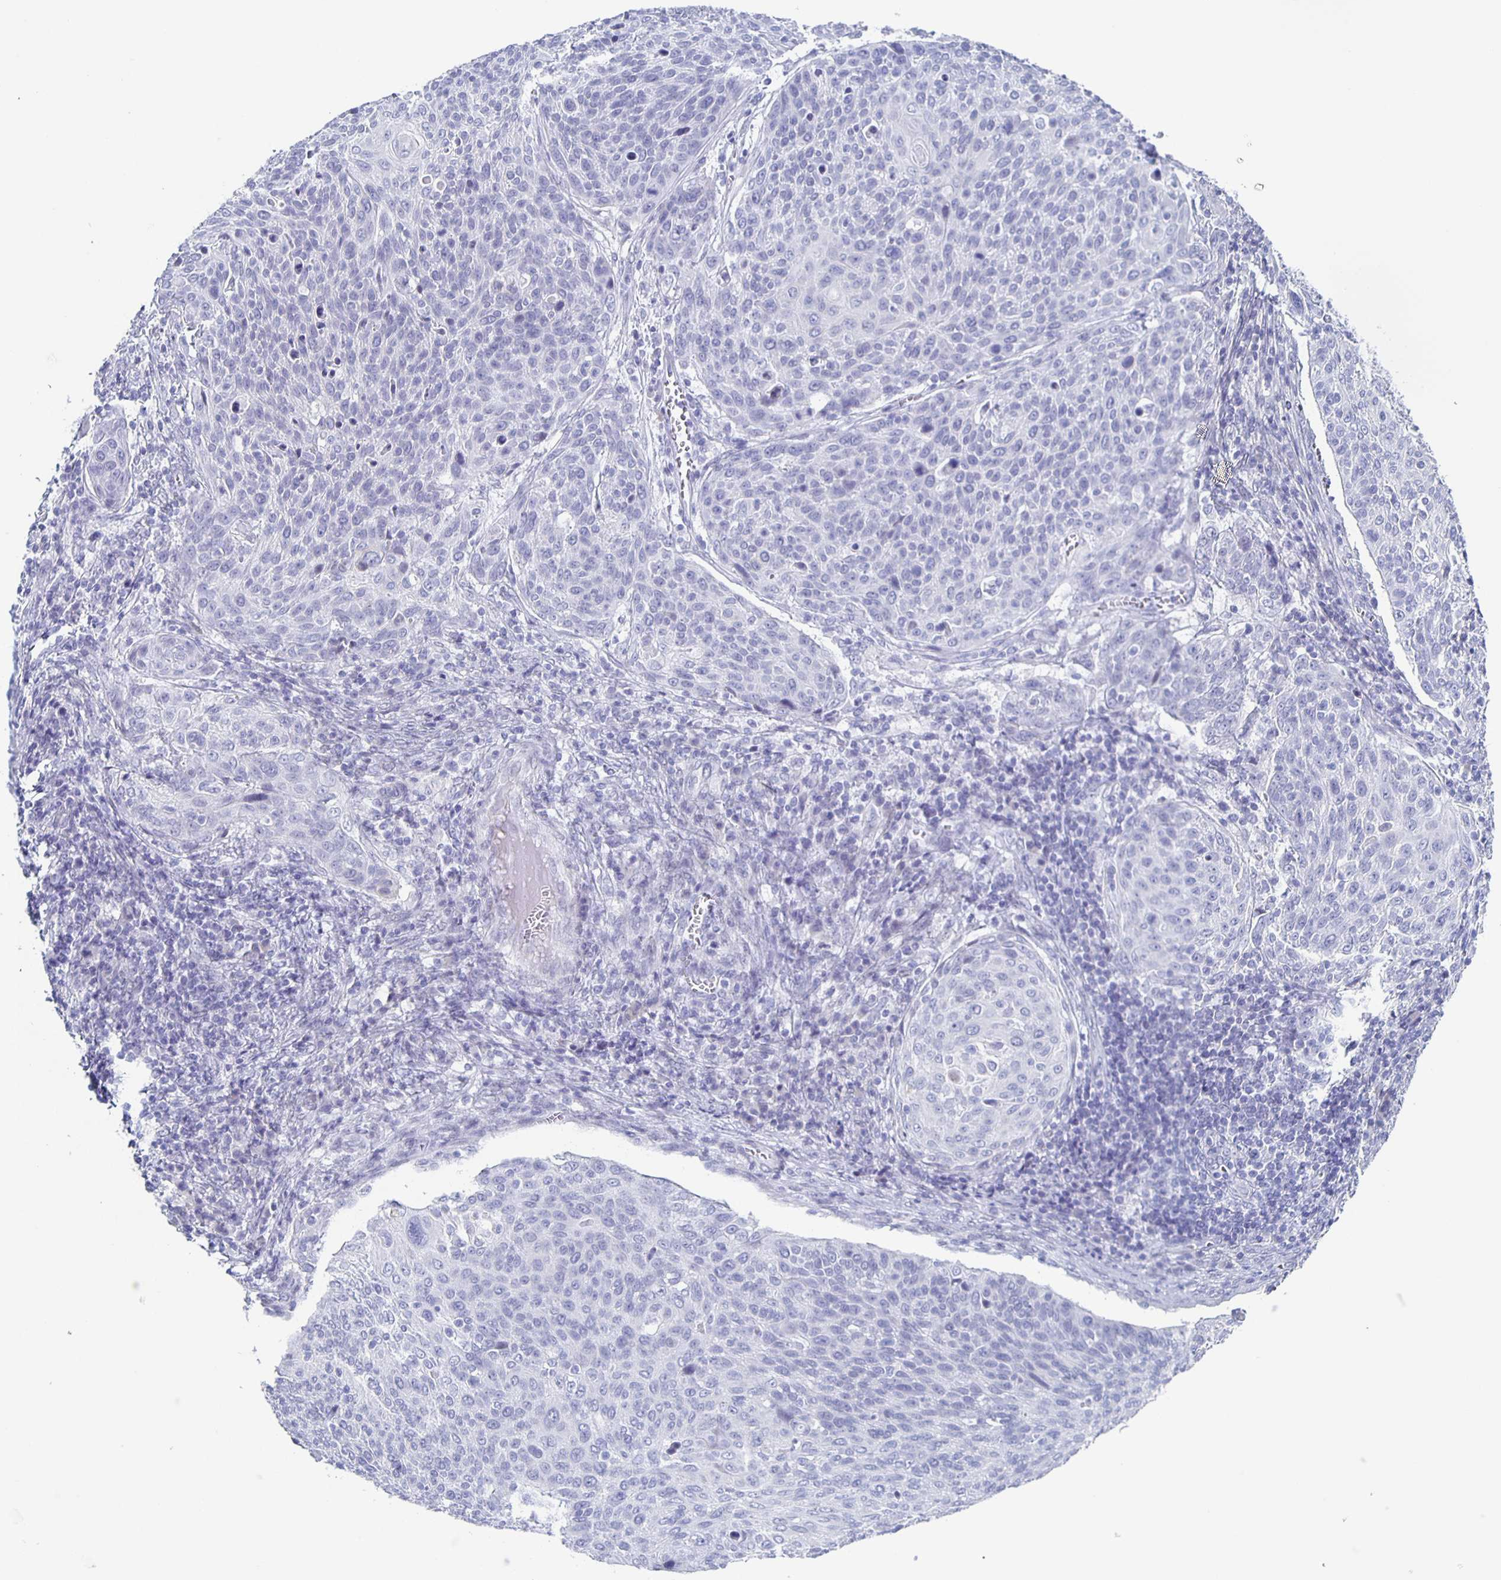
{"staining": {"intensity": "negative", "quantity": "none", "location": "none"}, "tissue": "cervical cancer", "cell_type": "Tumor cells", "image_type": "cancer", "snomed": [{"axis": "morphology", "description": "Squamous cell carcinoma, NOS"}, {"axis": "topography", "description": "Cervix"}], "caption": "Immunohistochemical staining of cervical cancer shows no significant positivity in tumor cells.", "gene": "CCDC17", "patient": {"sex": "female", "age": 31}}